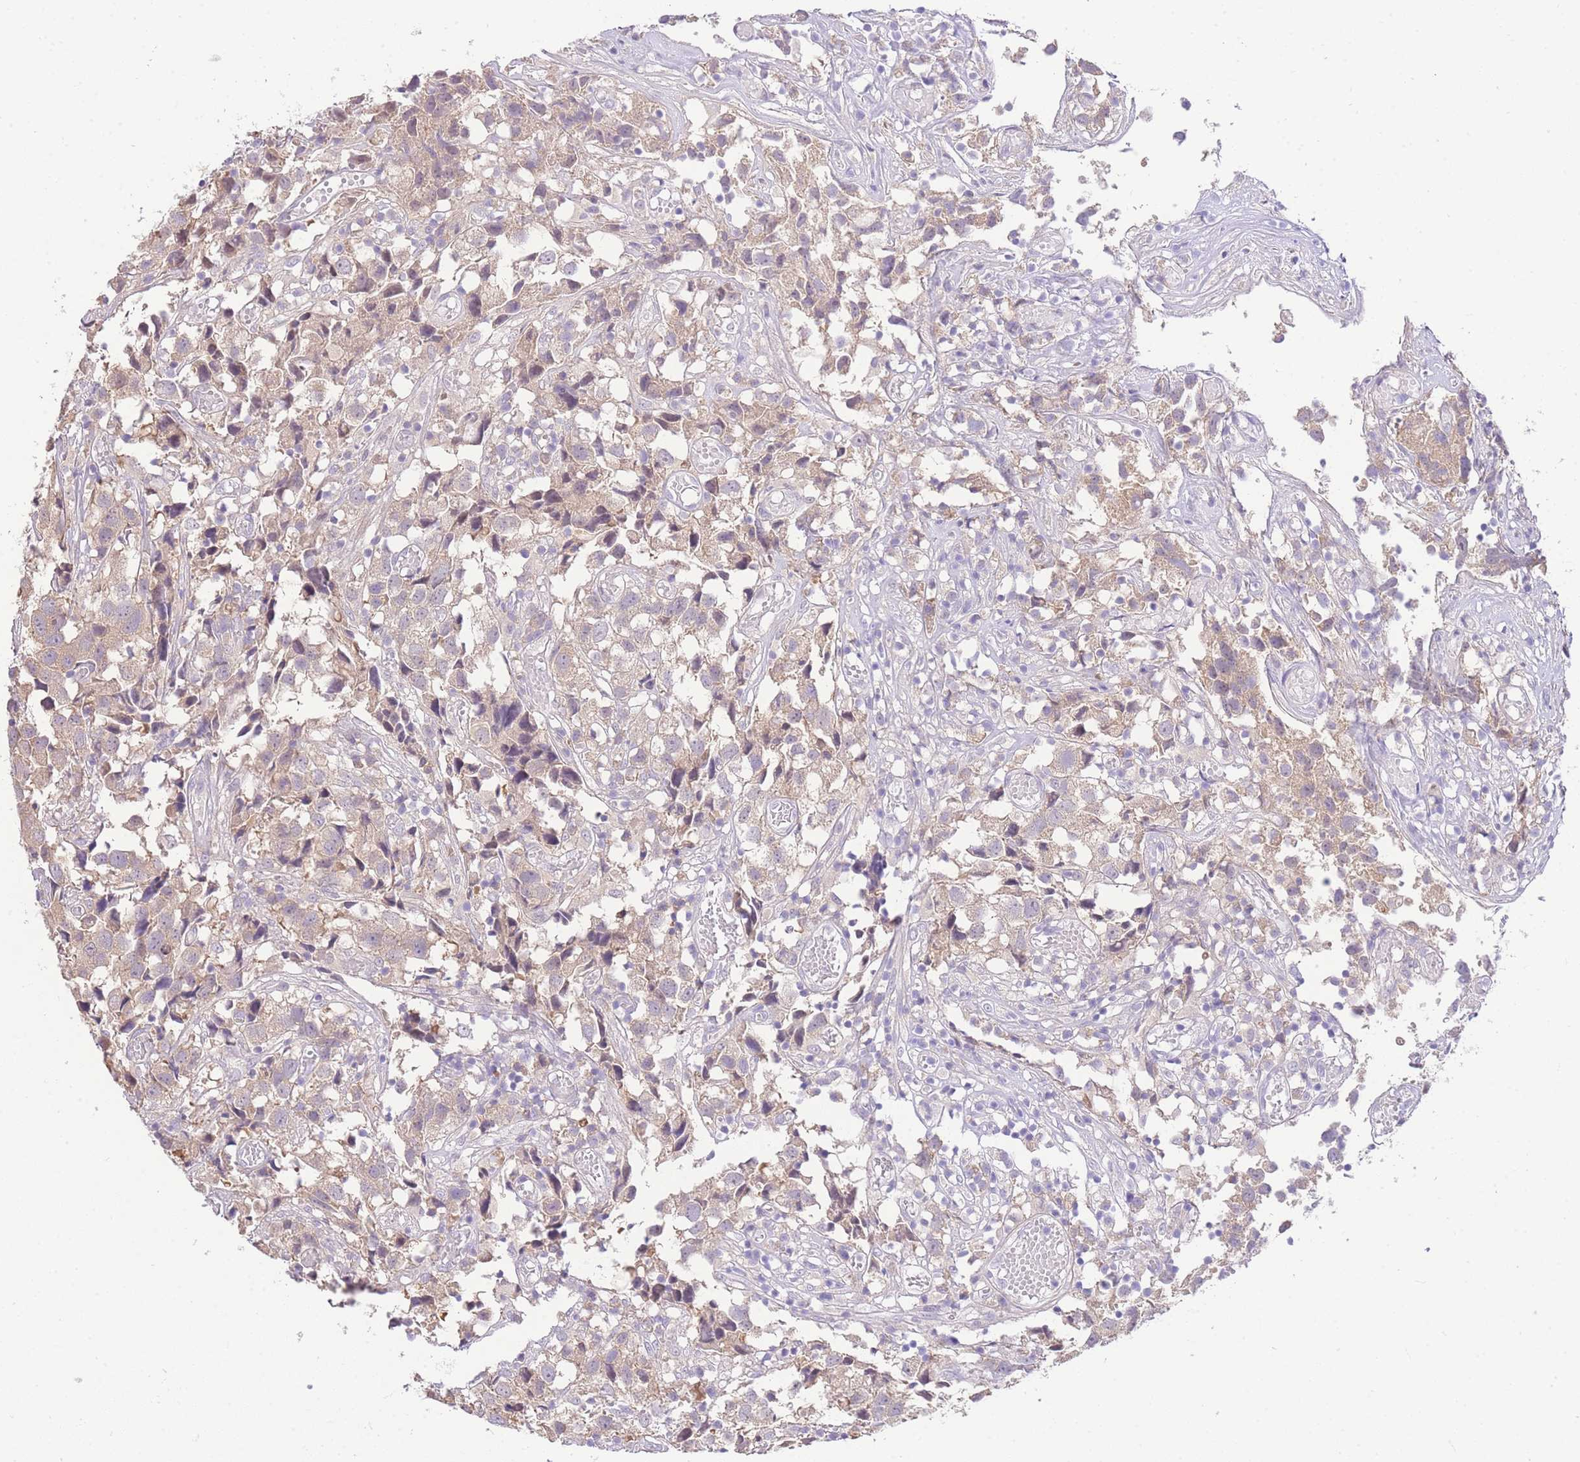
{"staining": {"intensity": "negative", "quantity": "none", "location": "none"}, "tissue": "urothelial cancer", "cell_type": "Tumor cells", "image_type": "cancer", "snomed": [{"axis": "morphology", "description": "Urothelial carcinoma, High grade"}, {"axis": "topography", "description": "Urinary bladder"}], "caption": "Tumor cells are negative for protein expression in human high-grade urothelial carcinoma.", "gene": "LIPH", "patient": {"sex": "female", "age": 75}}